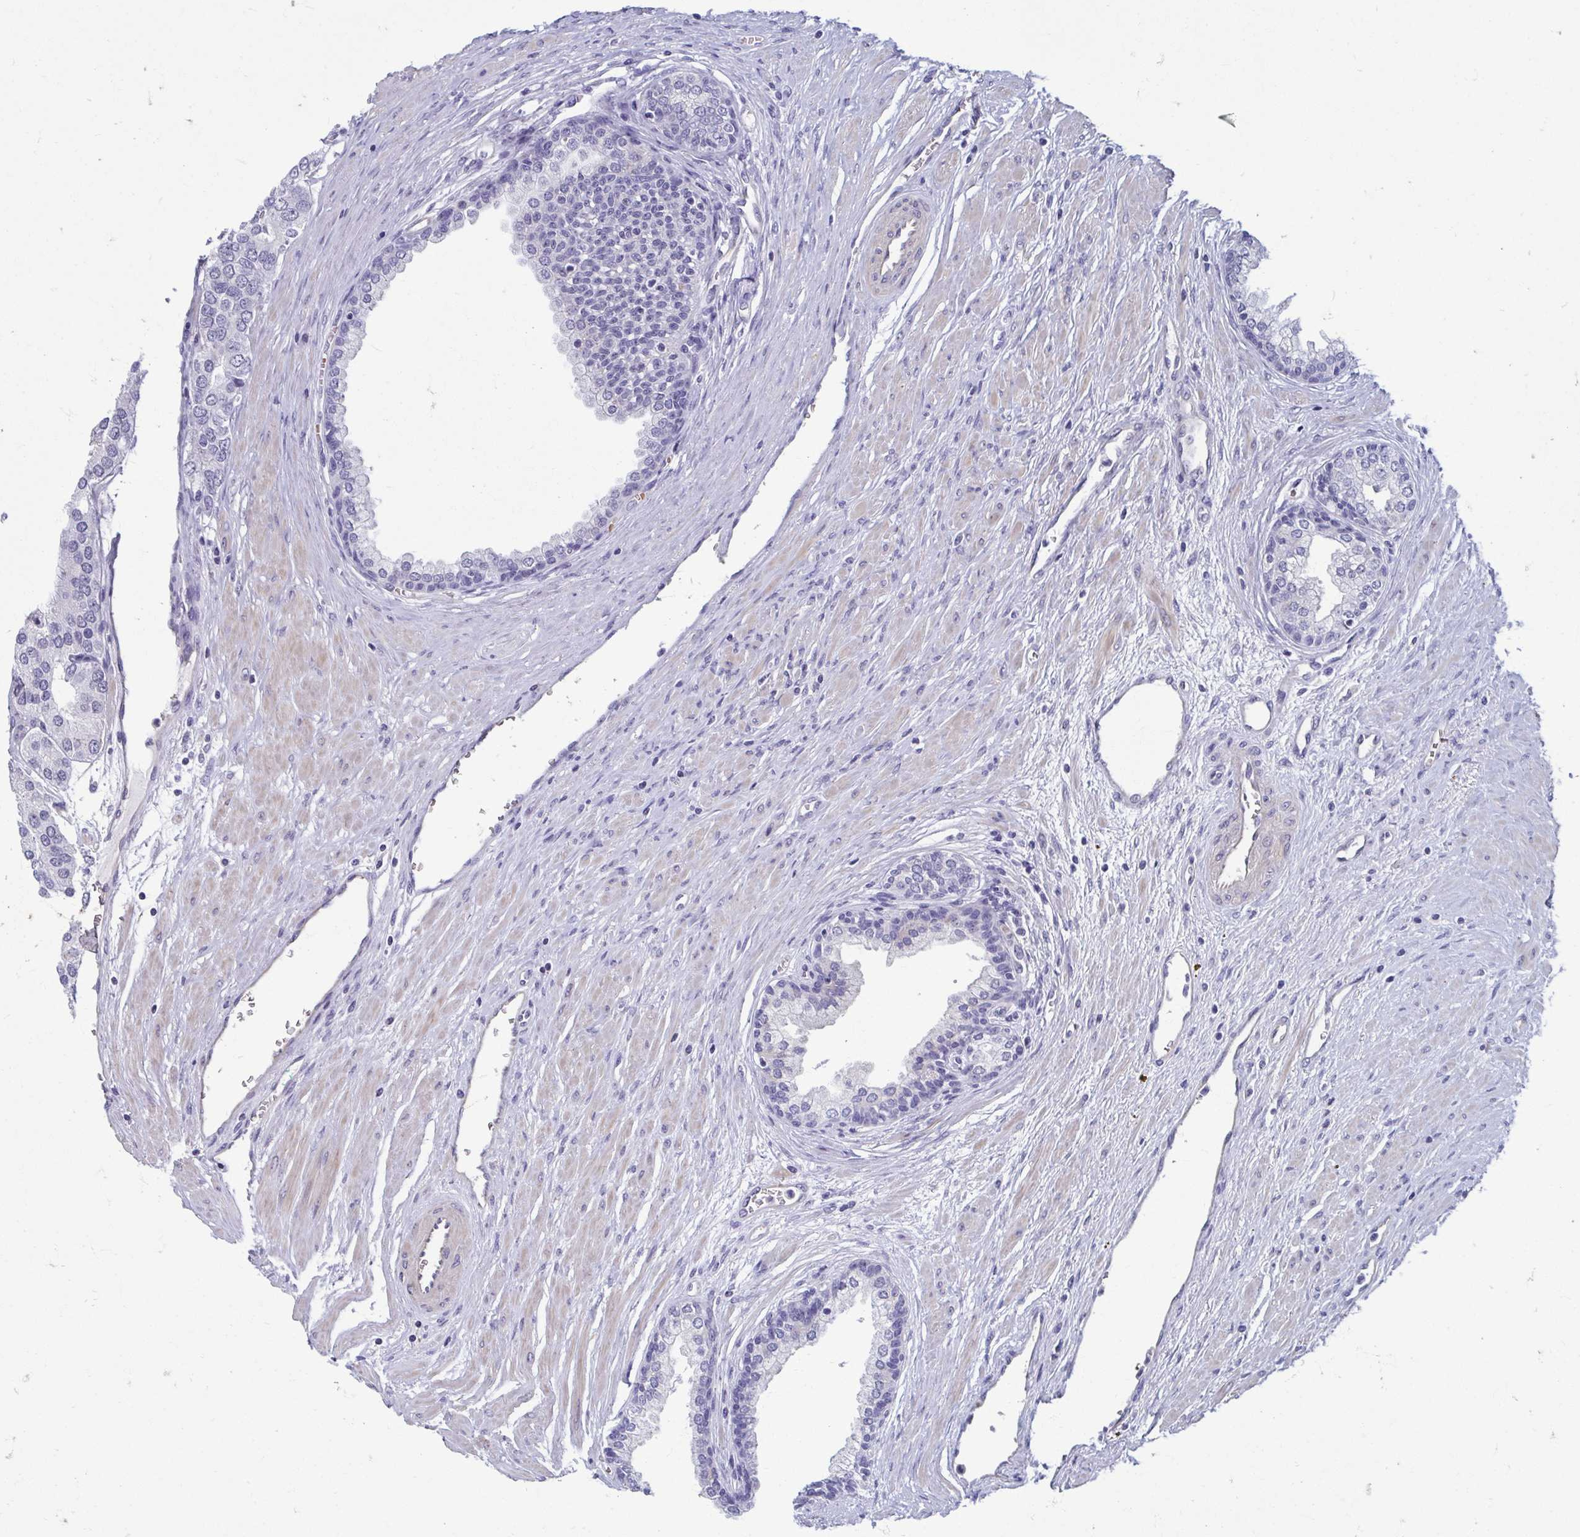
{"staining": {"intensity": "negative", "quantity": "none", "location": "none"}, "tissue": "prostate cancer", "cell_type": "Tumor cells", "image_type": "cancer", "snomed": [{"axis": "morphology", "description": "Adenocarcinoma, High grade"}, {"axis": "topography", "description": "Prostate"}], "caption": "Prostate cancer stained for a protein using IHC exhibits no positivity tumor cells.", "gene": "MORC4", "patient": {"sex": "male", "age": 58}}